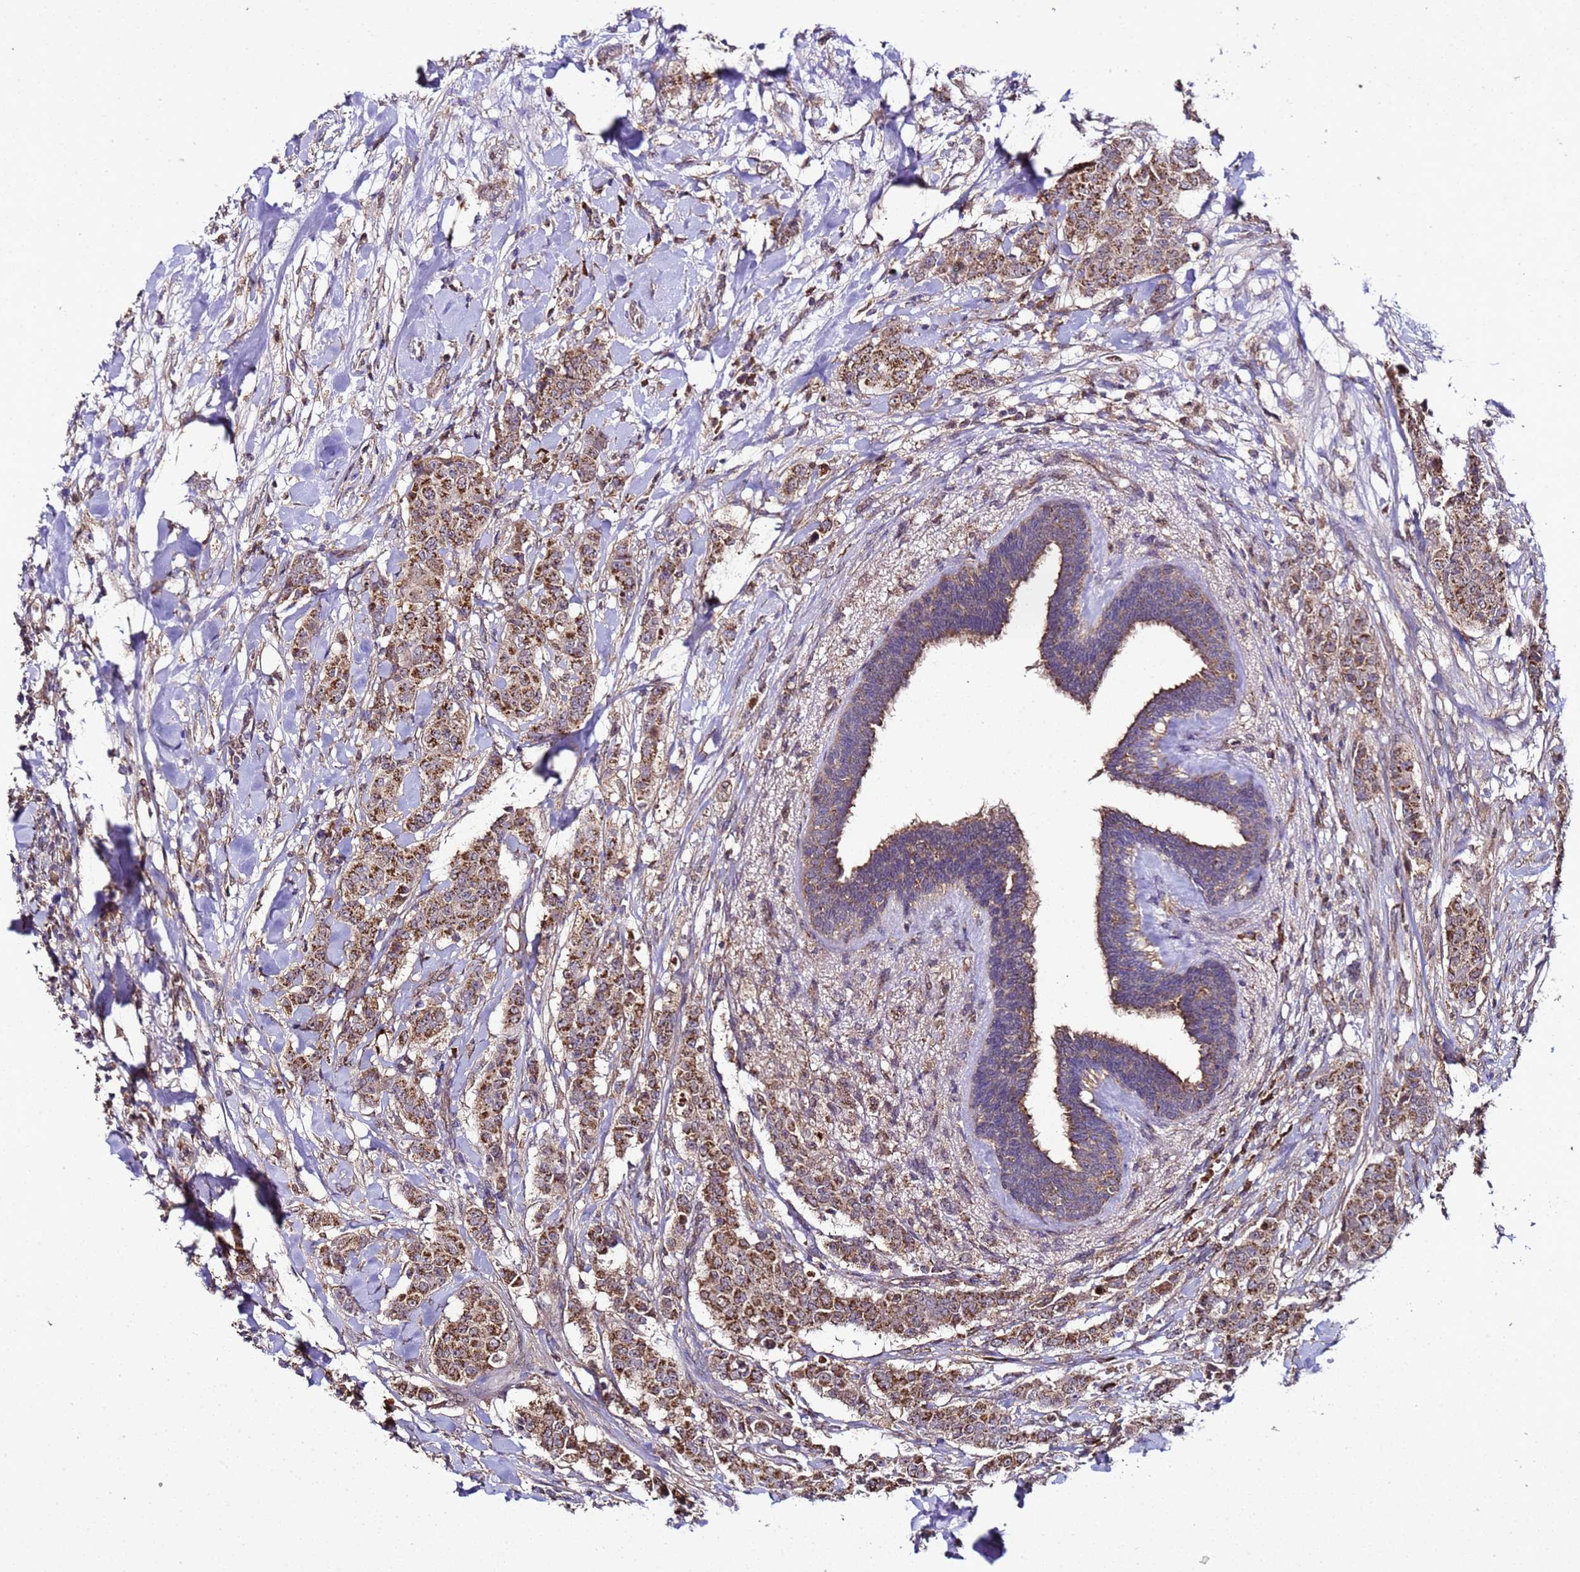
{"staining": {"intensity": "strong", "quantity": ">75%", "location": "cytoplasmic/membranous"}, "tissue": "breast cancer", "cell_type": "Tumor cells", "image_type": "cancer", "snomed": [{"axis": "morphology", "description": "Duct carcinoma"}, {"axis": "topography", "description": "Breast"}], "caption": "Human infiltrating ductal carcinoma (breast) stained with a protein marker demonstrates strong staining in tumor cells.", "gene": "HSPBAP1", "patient": {"sex": "female", "age": 40}}